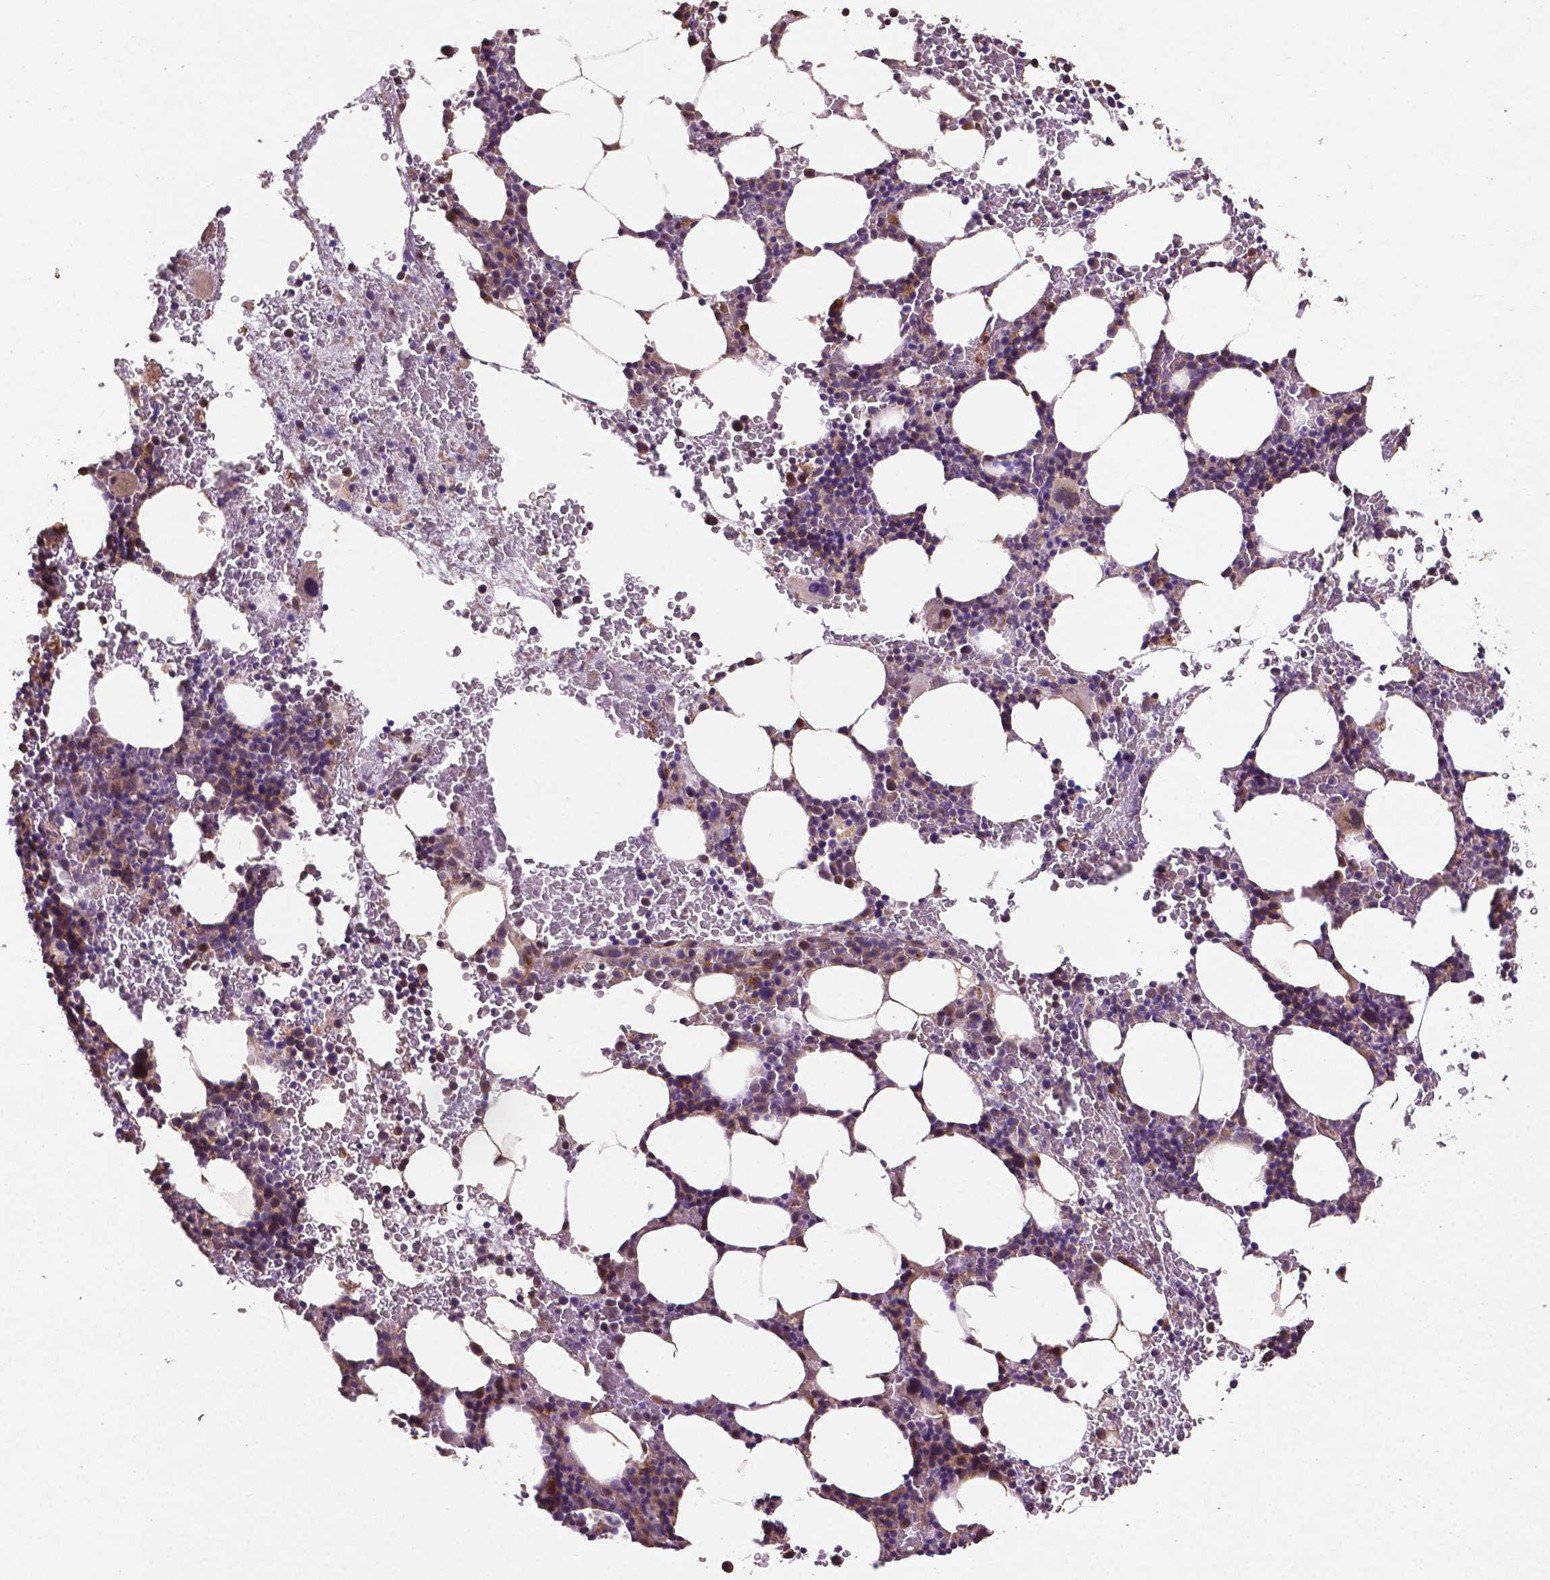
{"staining": {"intensity": "negative", "quantity": "none", "location": "none"}, "tissue": "bone marrow", "cell_type": "Hematopoietic cells", "image_type": "normal", "snomed": [{"axis": "morphology", "description": "Normal tissue, NOS"}, {"axis": "topography", "description": "Bone marrow"}], "caption": "The photomicrograph displays no significant staining in hematopoietic cells of bone marrow.", "gene": "MBTPS1", "patient": {"sex": "male", "age": 77}}